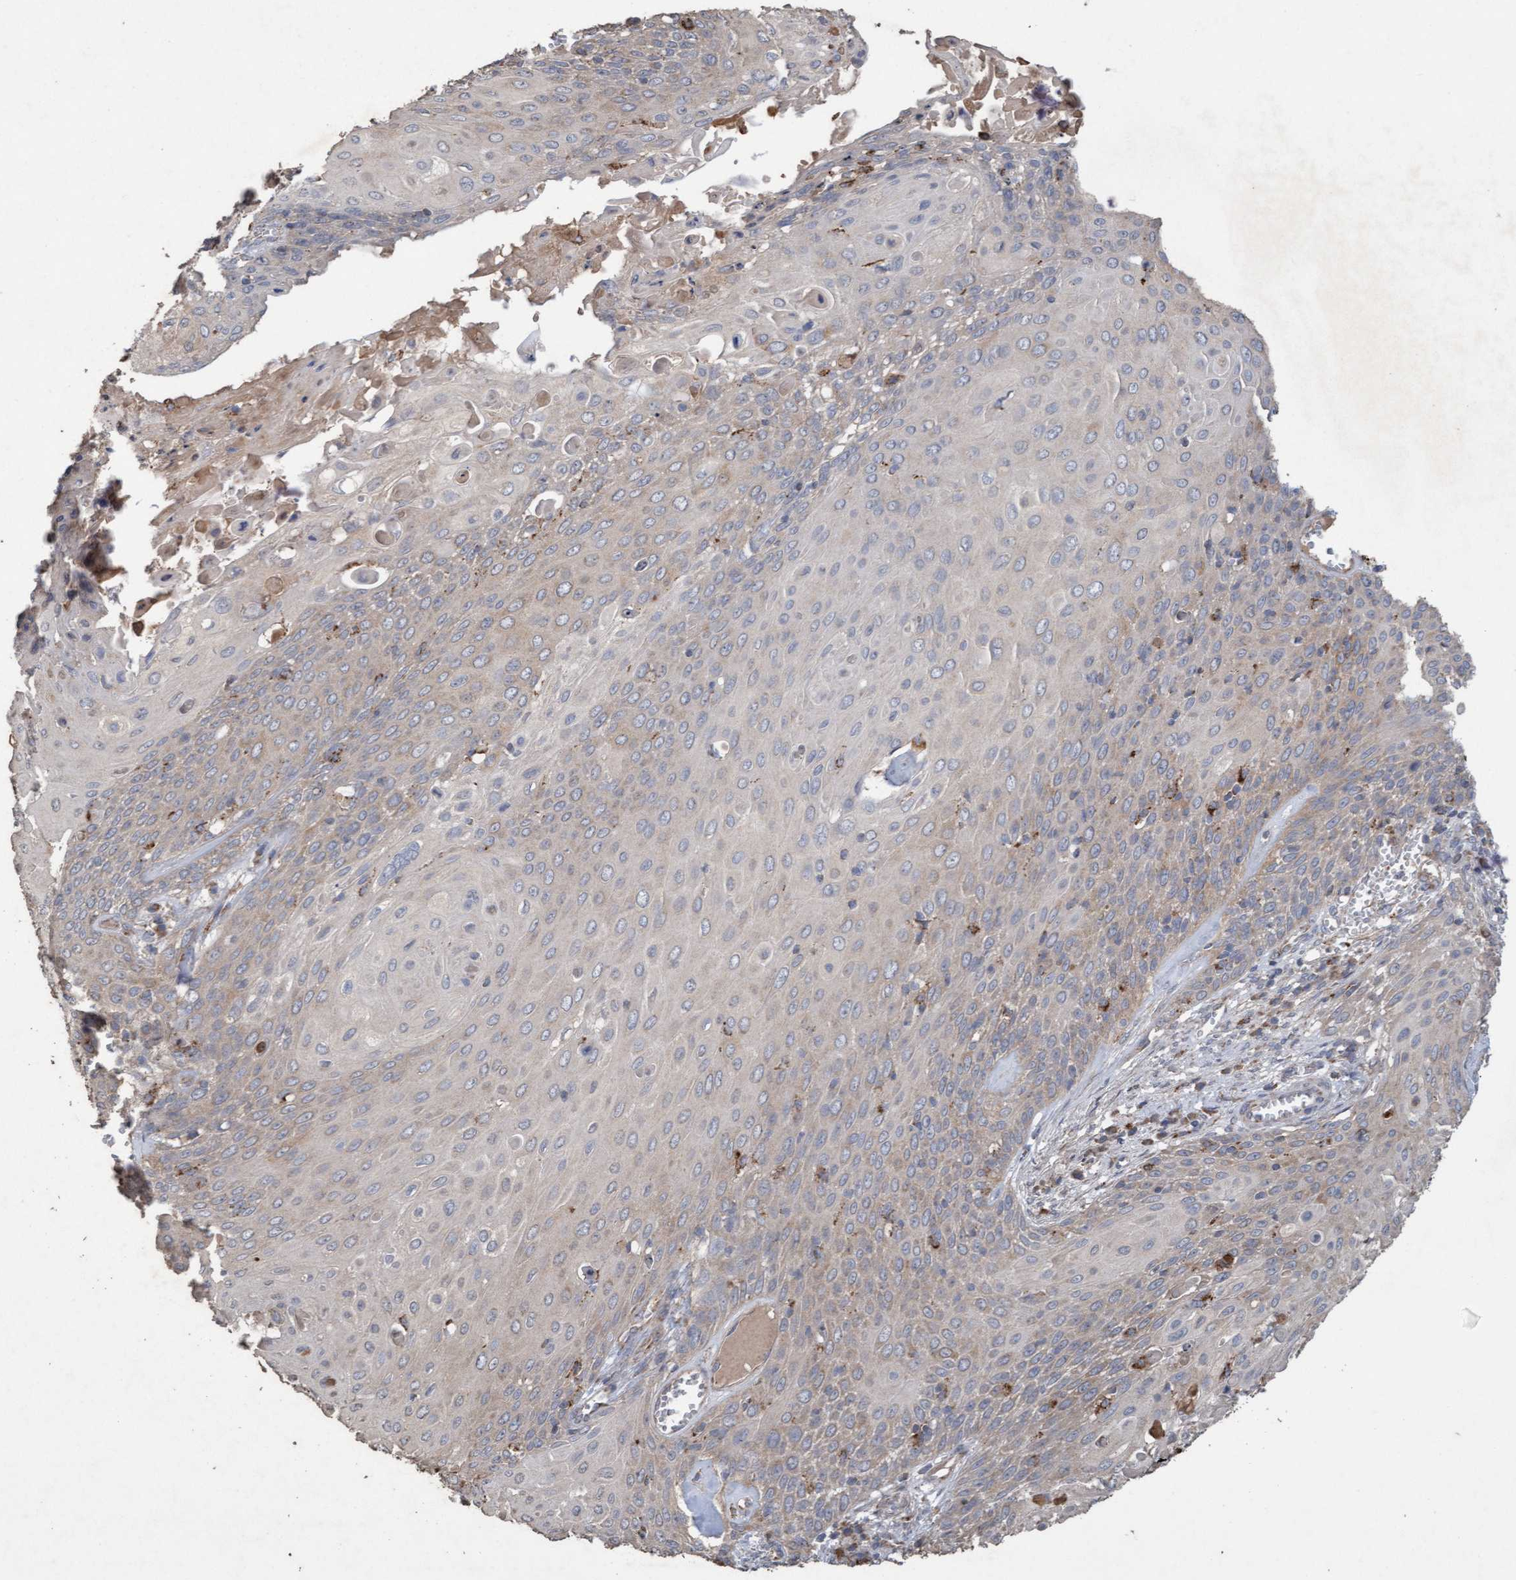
{"staining": {"intensity": "weak", "quantity": "<25%", "location": "cytoplasmic/membranous"}, "tissue": "cervical cancer", "cell_type": "Tumor cells", "image_type": "cancer", "snomed": [{"axis": "morphology", "description": "Squamous cell carcinoma, NOS"}, {"axis": "topography", "description": "Cervix"}], "caption": "This is a image of immunohistochemistry (IHC) staining of squamous cell carcinoma (cervical), which shows no staining in tumor cells.", "gene": "ATPAF2", "patient": {"sex": "female", "age": 39}}